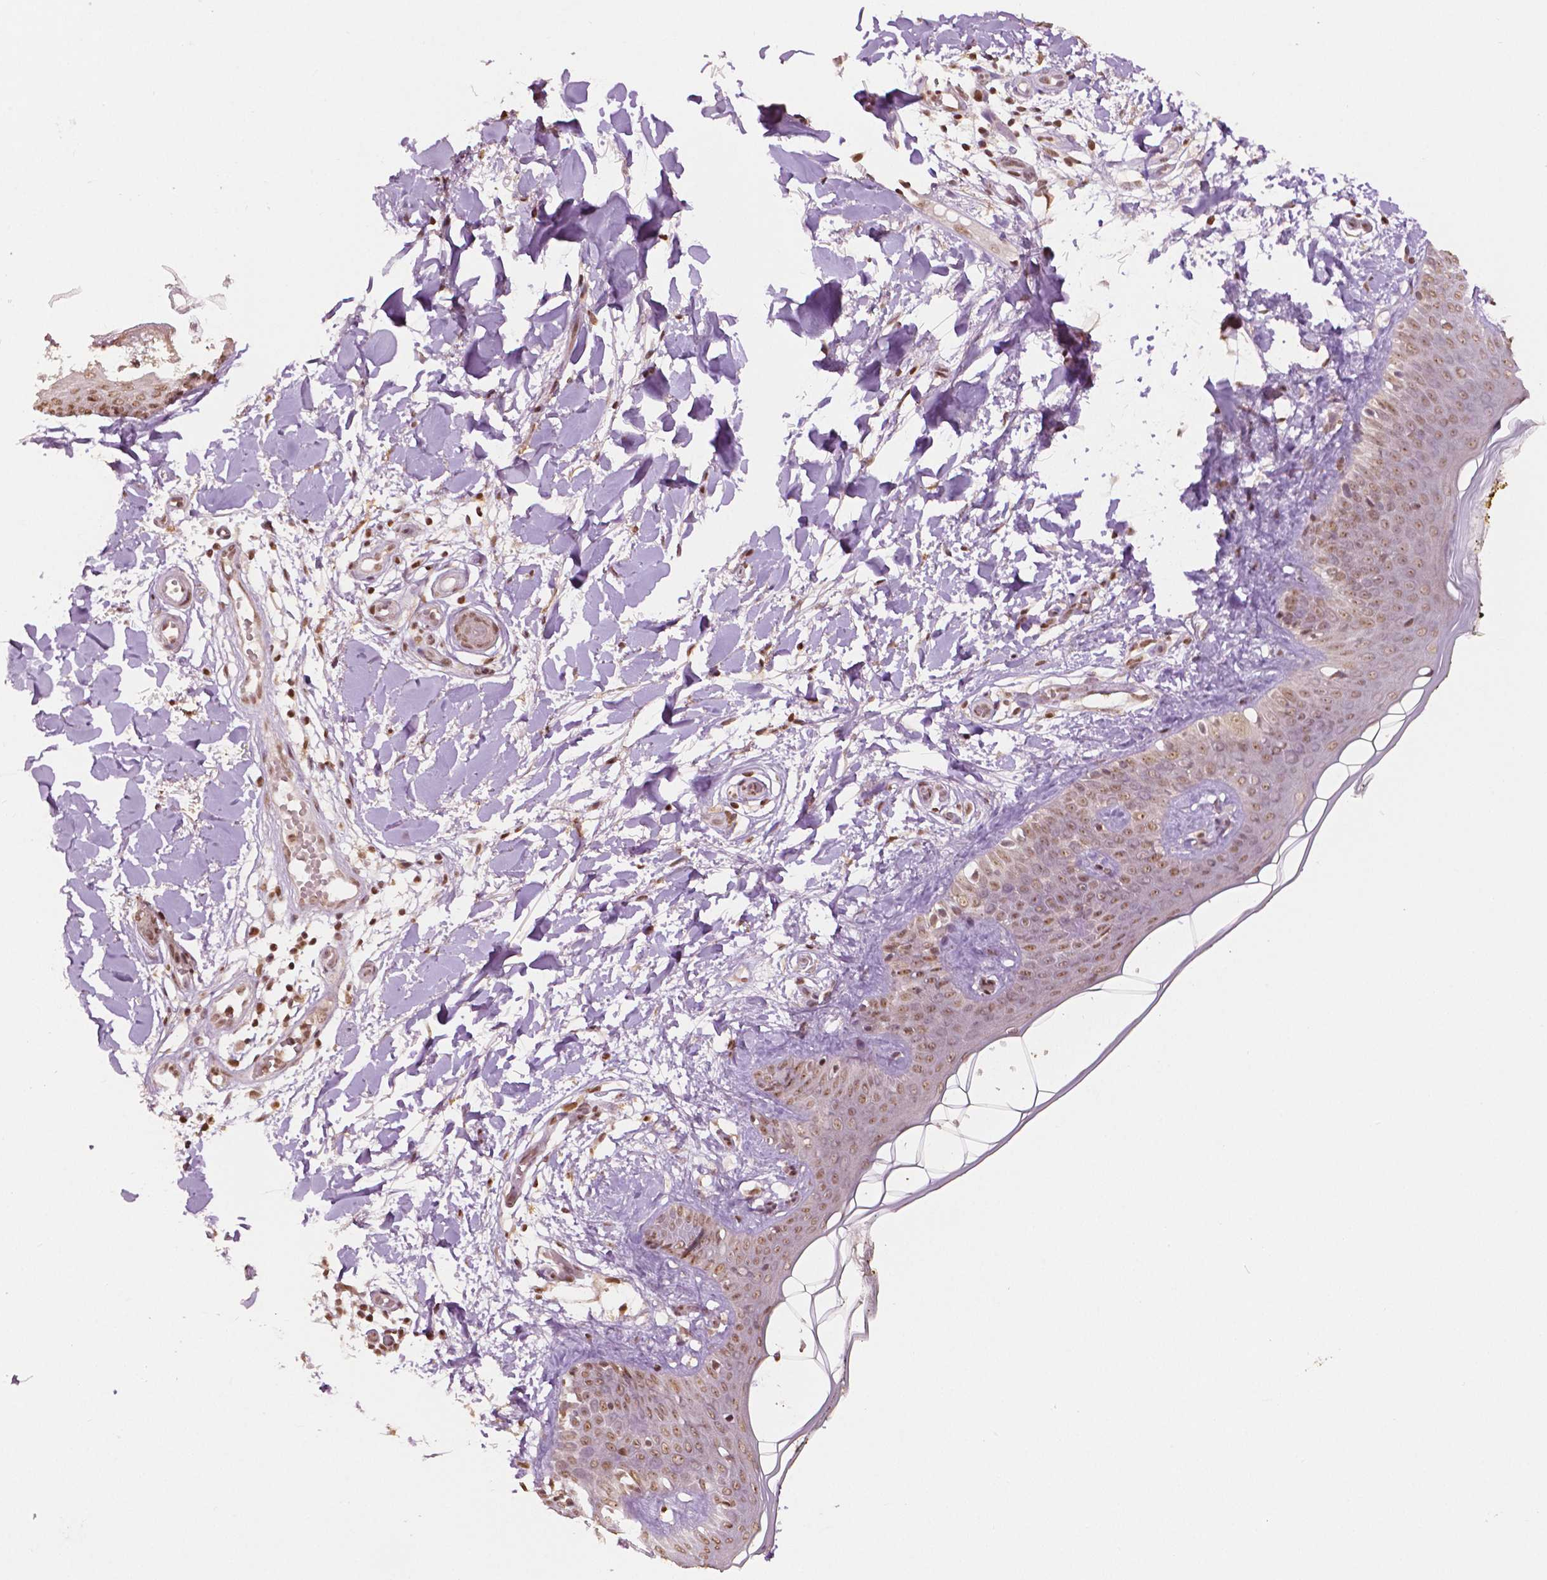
{"staining": {"intensity": "moderate", "quantity": ">75%", "location": "nuclear"}, "tissue": "skin", "cell_type": "Fibroblasts", "image_type": "normal", "snomed": [{"axis": "morphology", "description": "Normal tissue, NOS"}, {"axis": "topography", "description": "Skin"}], "caption": "High-magnification brightfield microscopy of normal skin stained with DAB (brown) and counterstained with hematoxylin (blue). fibroblasts exhibit moderate nuclear positivity is present in approximately>75% of cells. Using DAB (3,3'-diaminobenzidine) (brown) and hematoxylin (blue) stains, captured at high magnification using brightfield microscopy.", "gene": "DEK", "patient": {"sex": "female", "age": 34}}